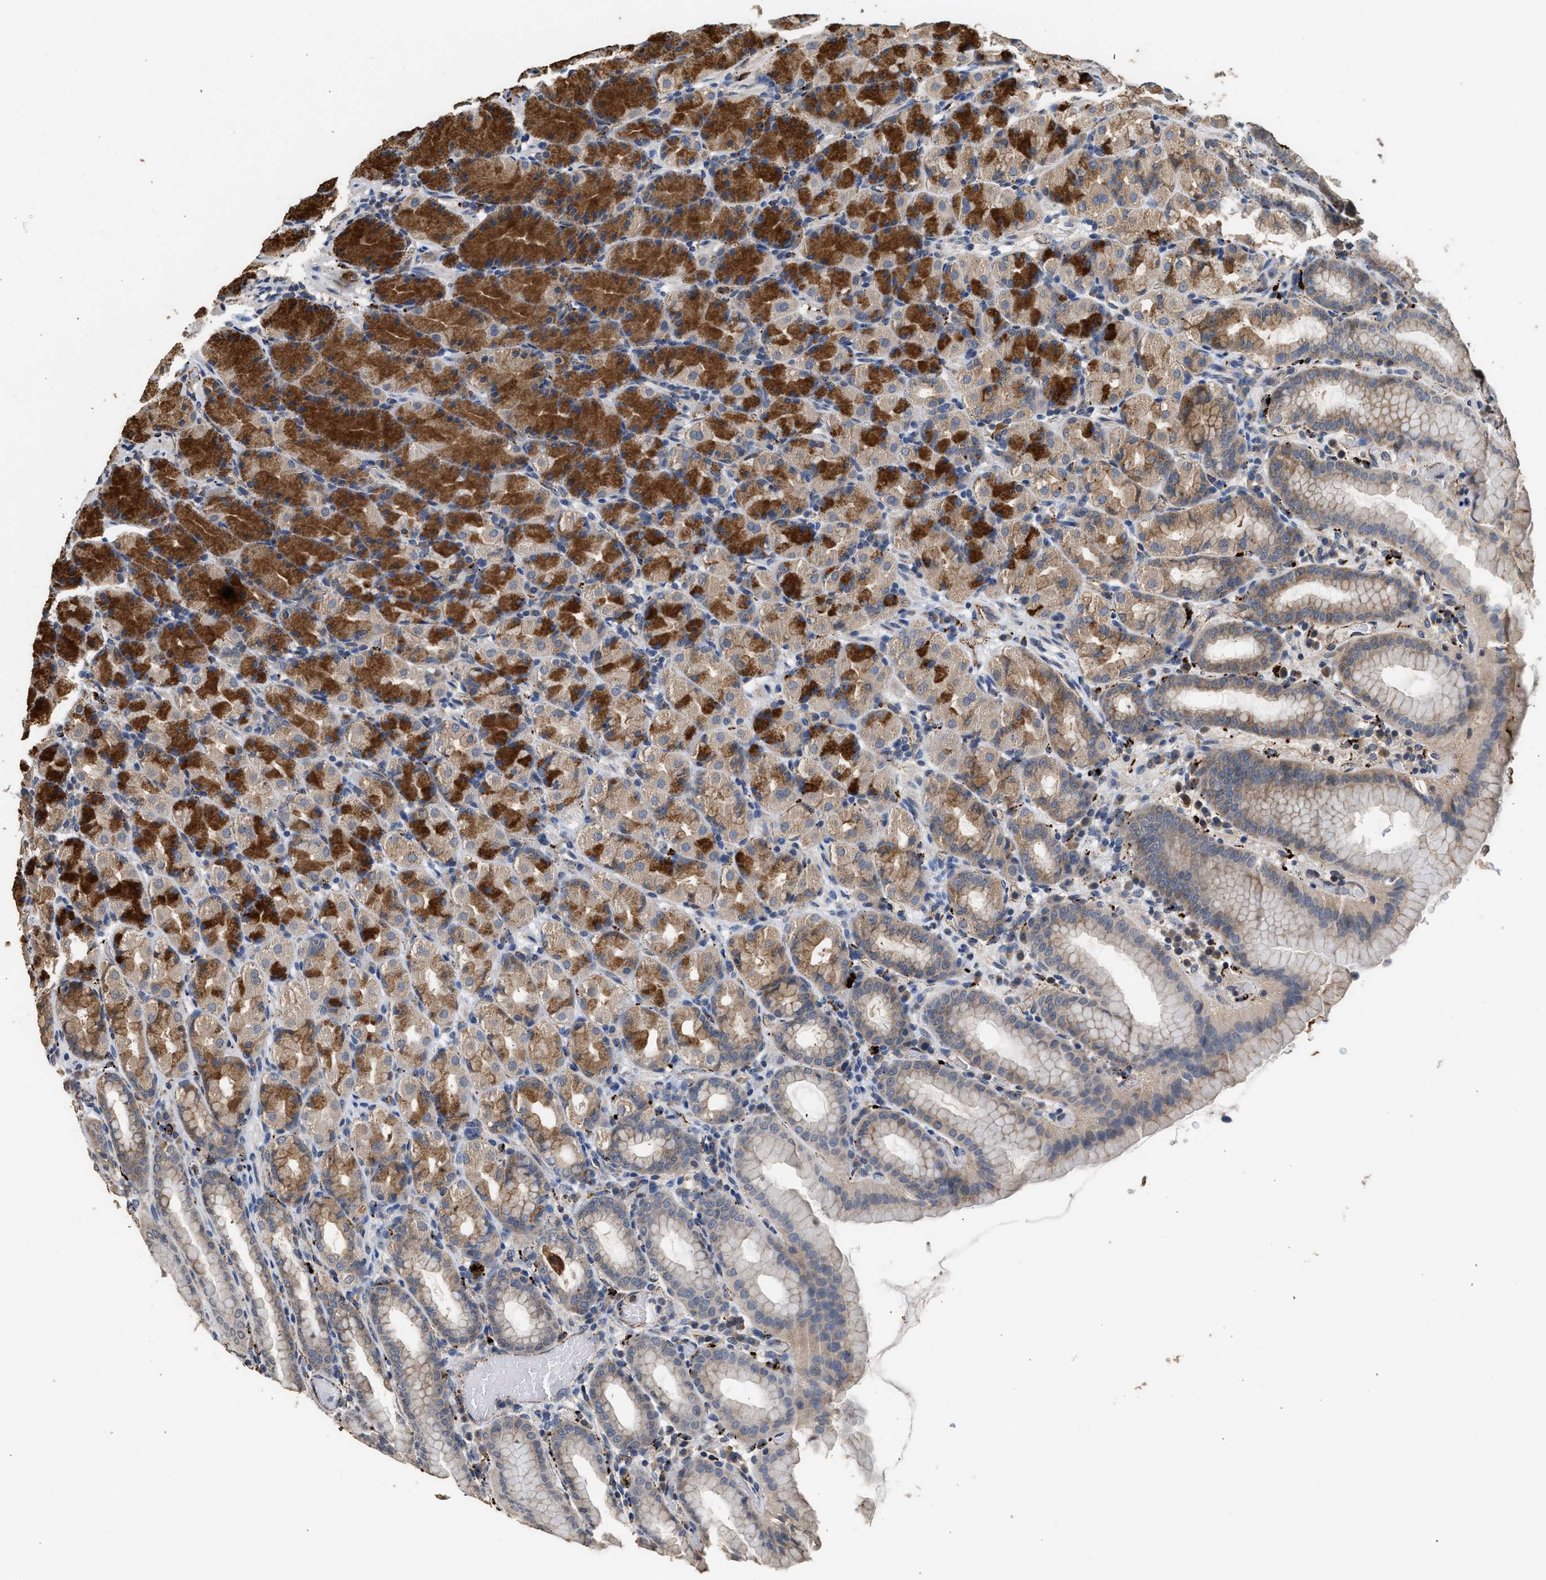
{"staining": {"intensity": "strong", "quantity": ">75%", "location": "cytoplasmic/membranous"}, "tissue": "stomach", "cell_type": "Glandular cells", "image_type": "normal", "snomed": [{"axis": "morphology", "description": "Normal tissue, NOS"}, {"axis": "topography", "description": "Stomach, upper"}], "caption": "DAB immunohistochemical staining of unremarkable stomach displays strong cytoplasmic/membranous protein expression in approximately >75% of glandular cells.", "gene": "CTSV", "patient": {"sex": "male", "age": 68}}